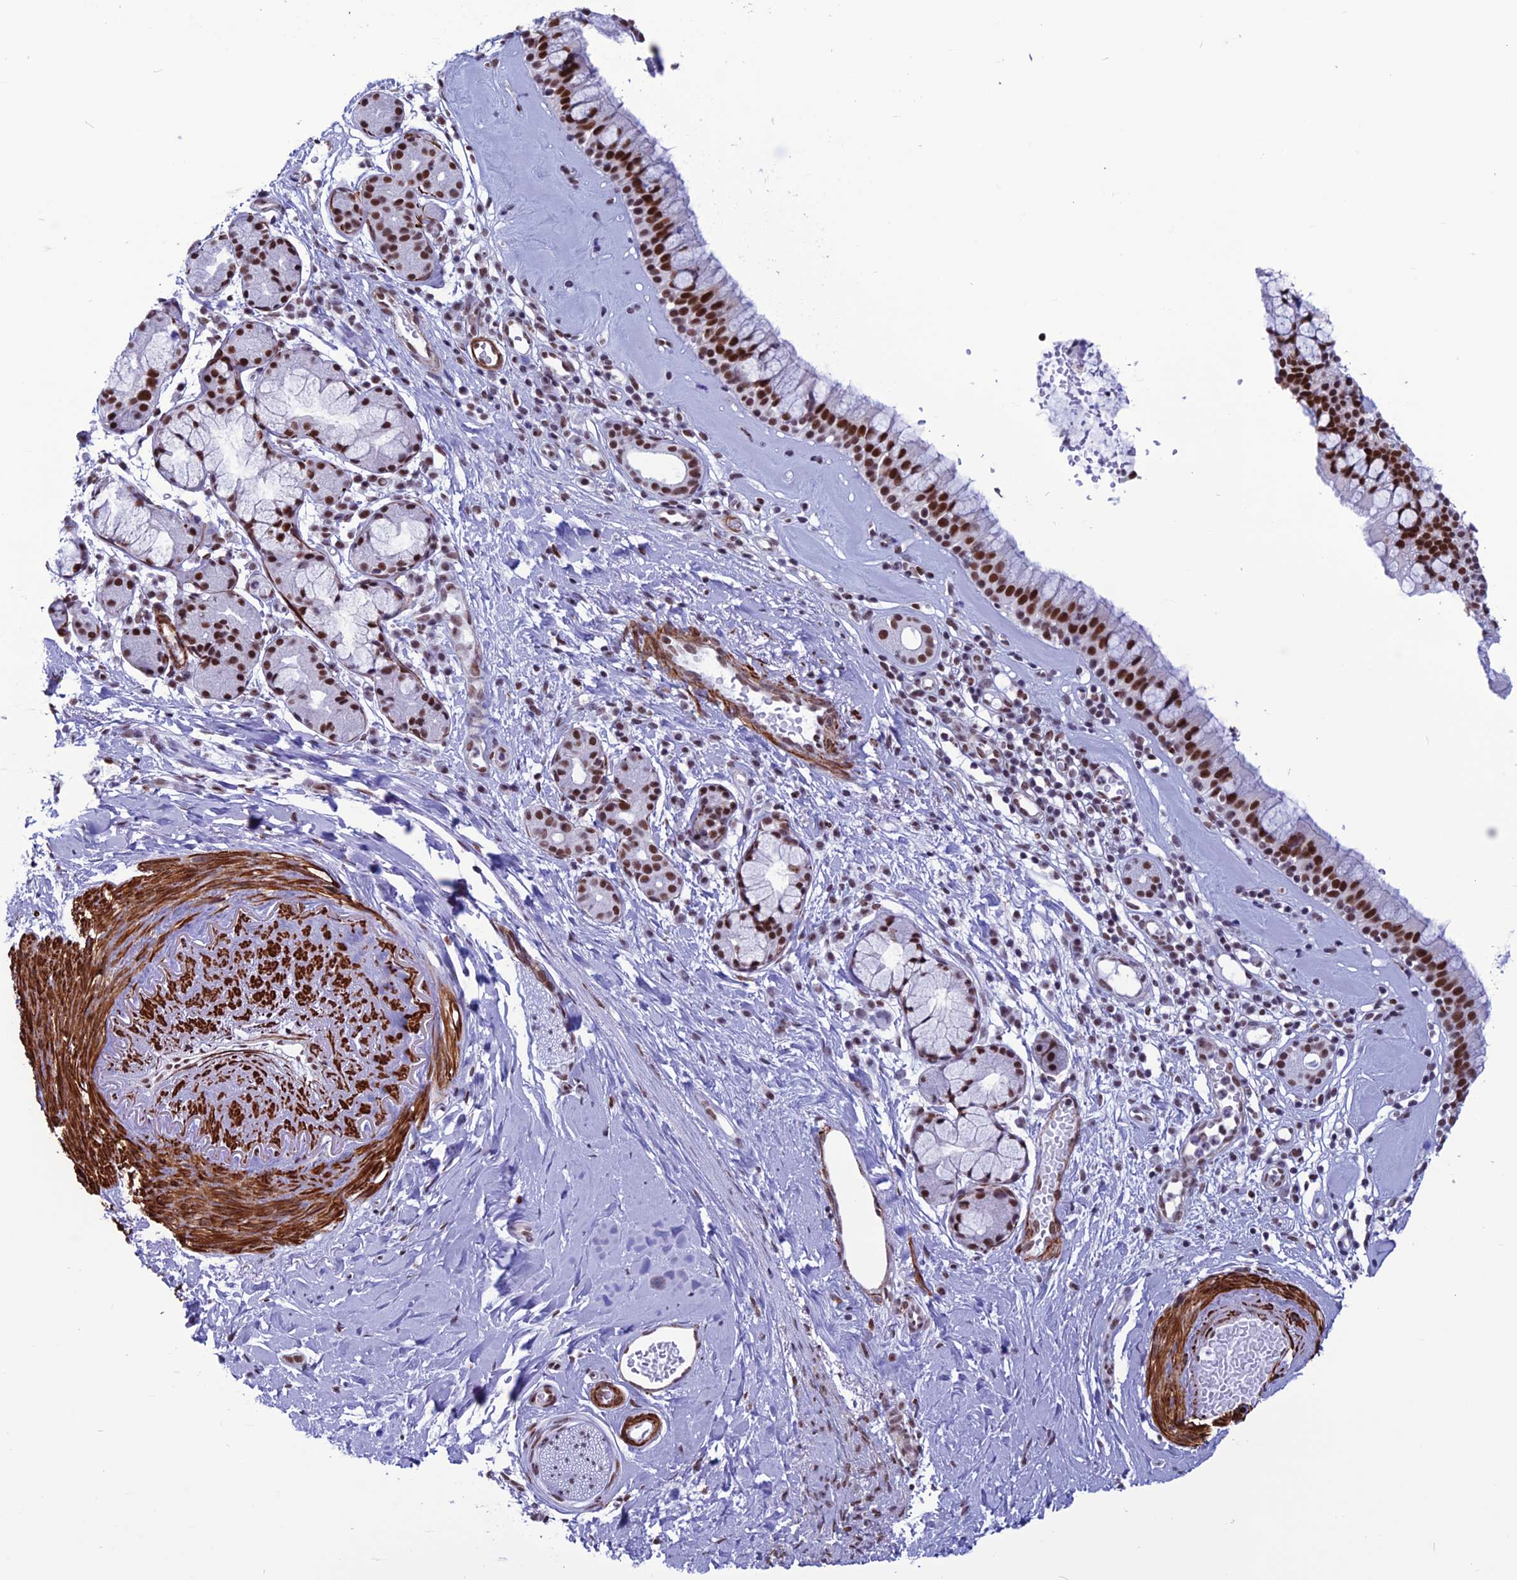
{"staining": {"intensity": "strong", "quantity": ">75%", "location": "nuclear"}, "tissue": "nasopharynx", "cell_type": "Respiratory epithelial cells", "image_type": "normal", "snomed": [{"axis": "morphology", "description": "Normal tissue, NOS"}, {"axis": "topography", "description": "Nasopharynx"}], "caption": "Strong nuclear protein expression is identified in approximately >75% of respiratory epithelial cells in nasopharynx.", "gene": "U2AF1", "patient": {"sex": "male", "age": 82}}